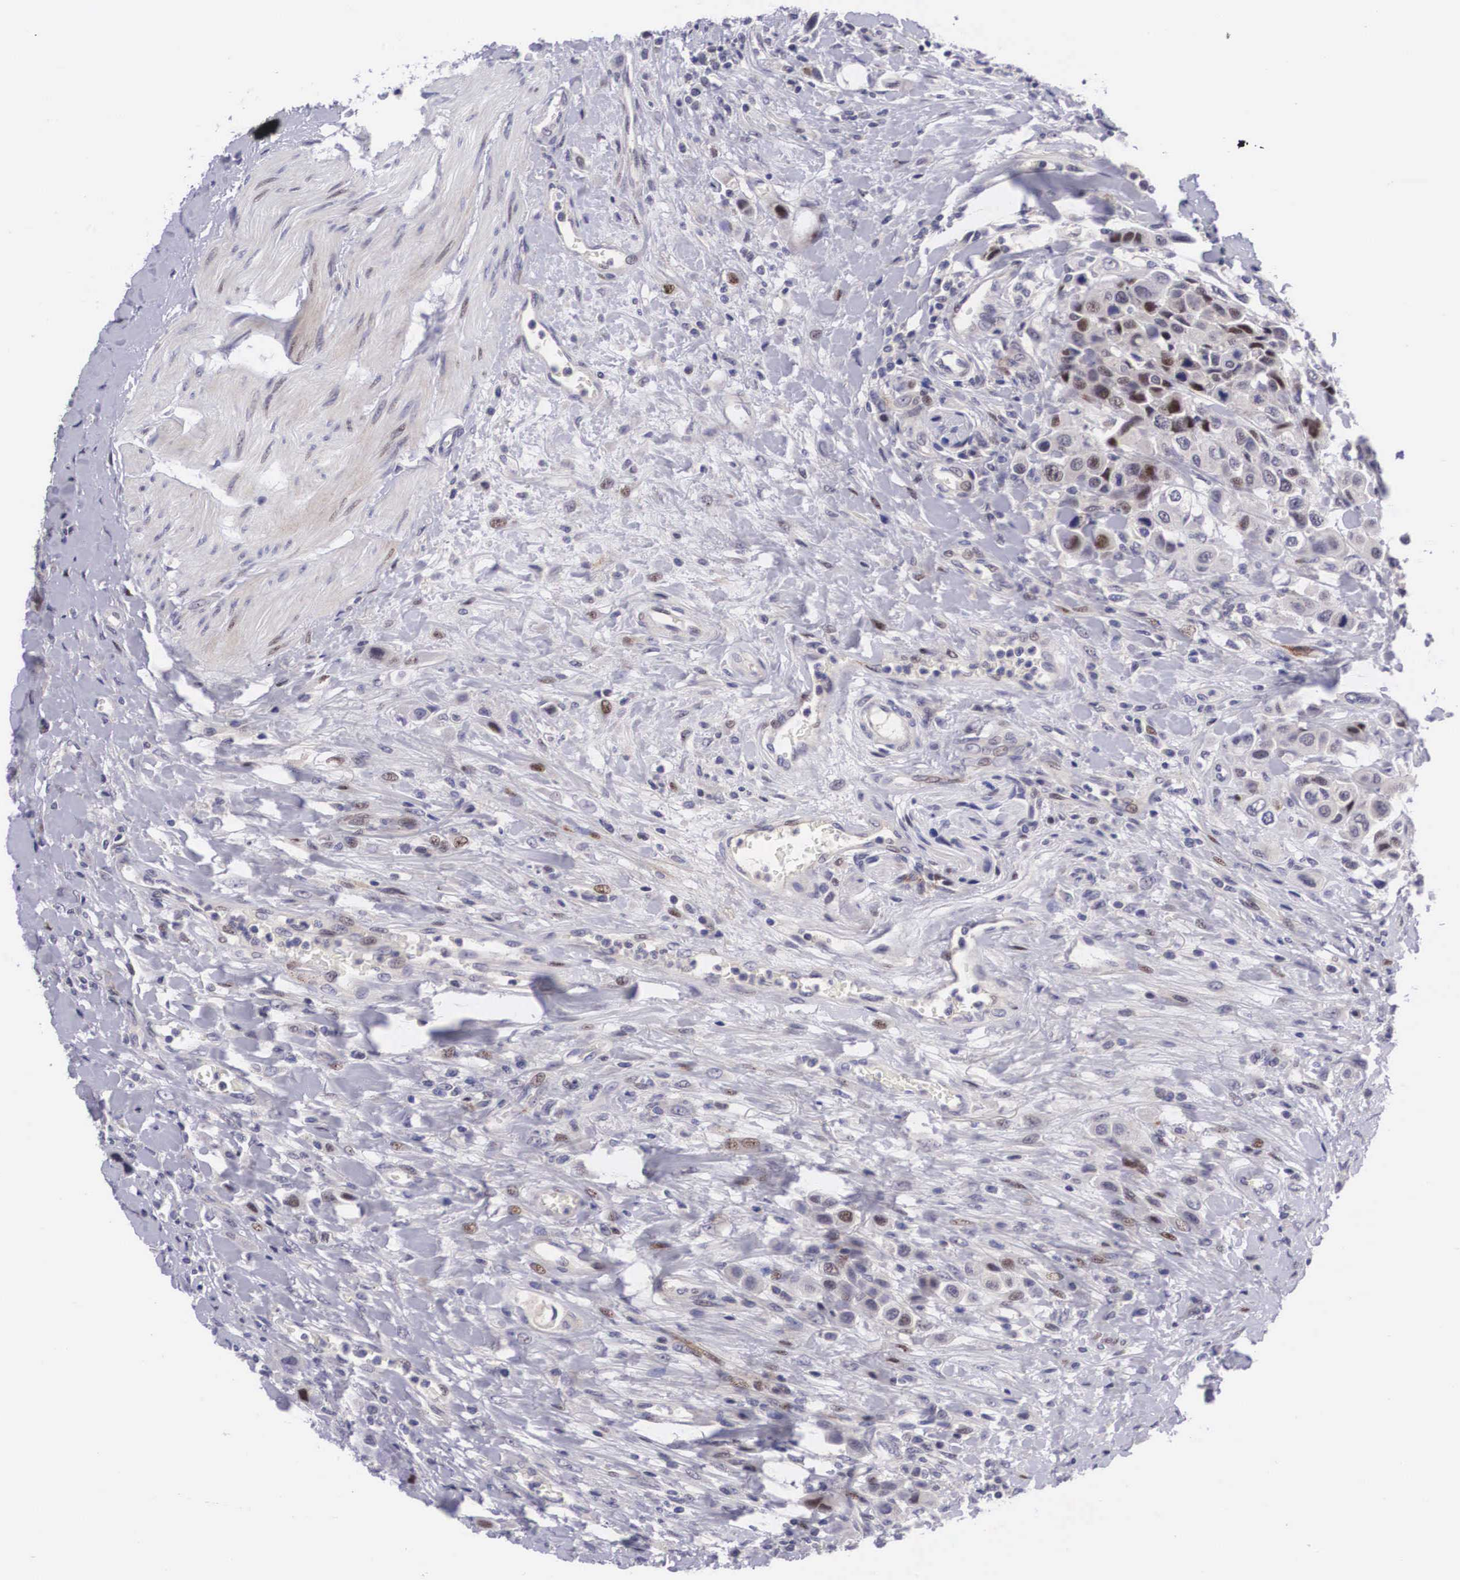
{"staining": {"intensity": "moderate", "quantity": "25%-75%", "location": "cytoplasmic/membranous,nuclear"}, "tissue": "urothelial cancer", "cell_type": "Tumor cells", "image_type": "cancer", "snomed": [{"axis": "morphology", "description": "Urothelial carcinoma, High grade"}, {"axis": "topography", "description": "Urinary bladder"}], "caption": "There is medium levels of moderate cytoplasmic/membranous and nuclear staining in tumor cells of urothelial cancer, as demonstrated by immunohistochemical staining (brown color).", "gene": "EMID1", "patient": {"sex": "male", "age": 50}}